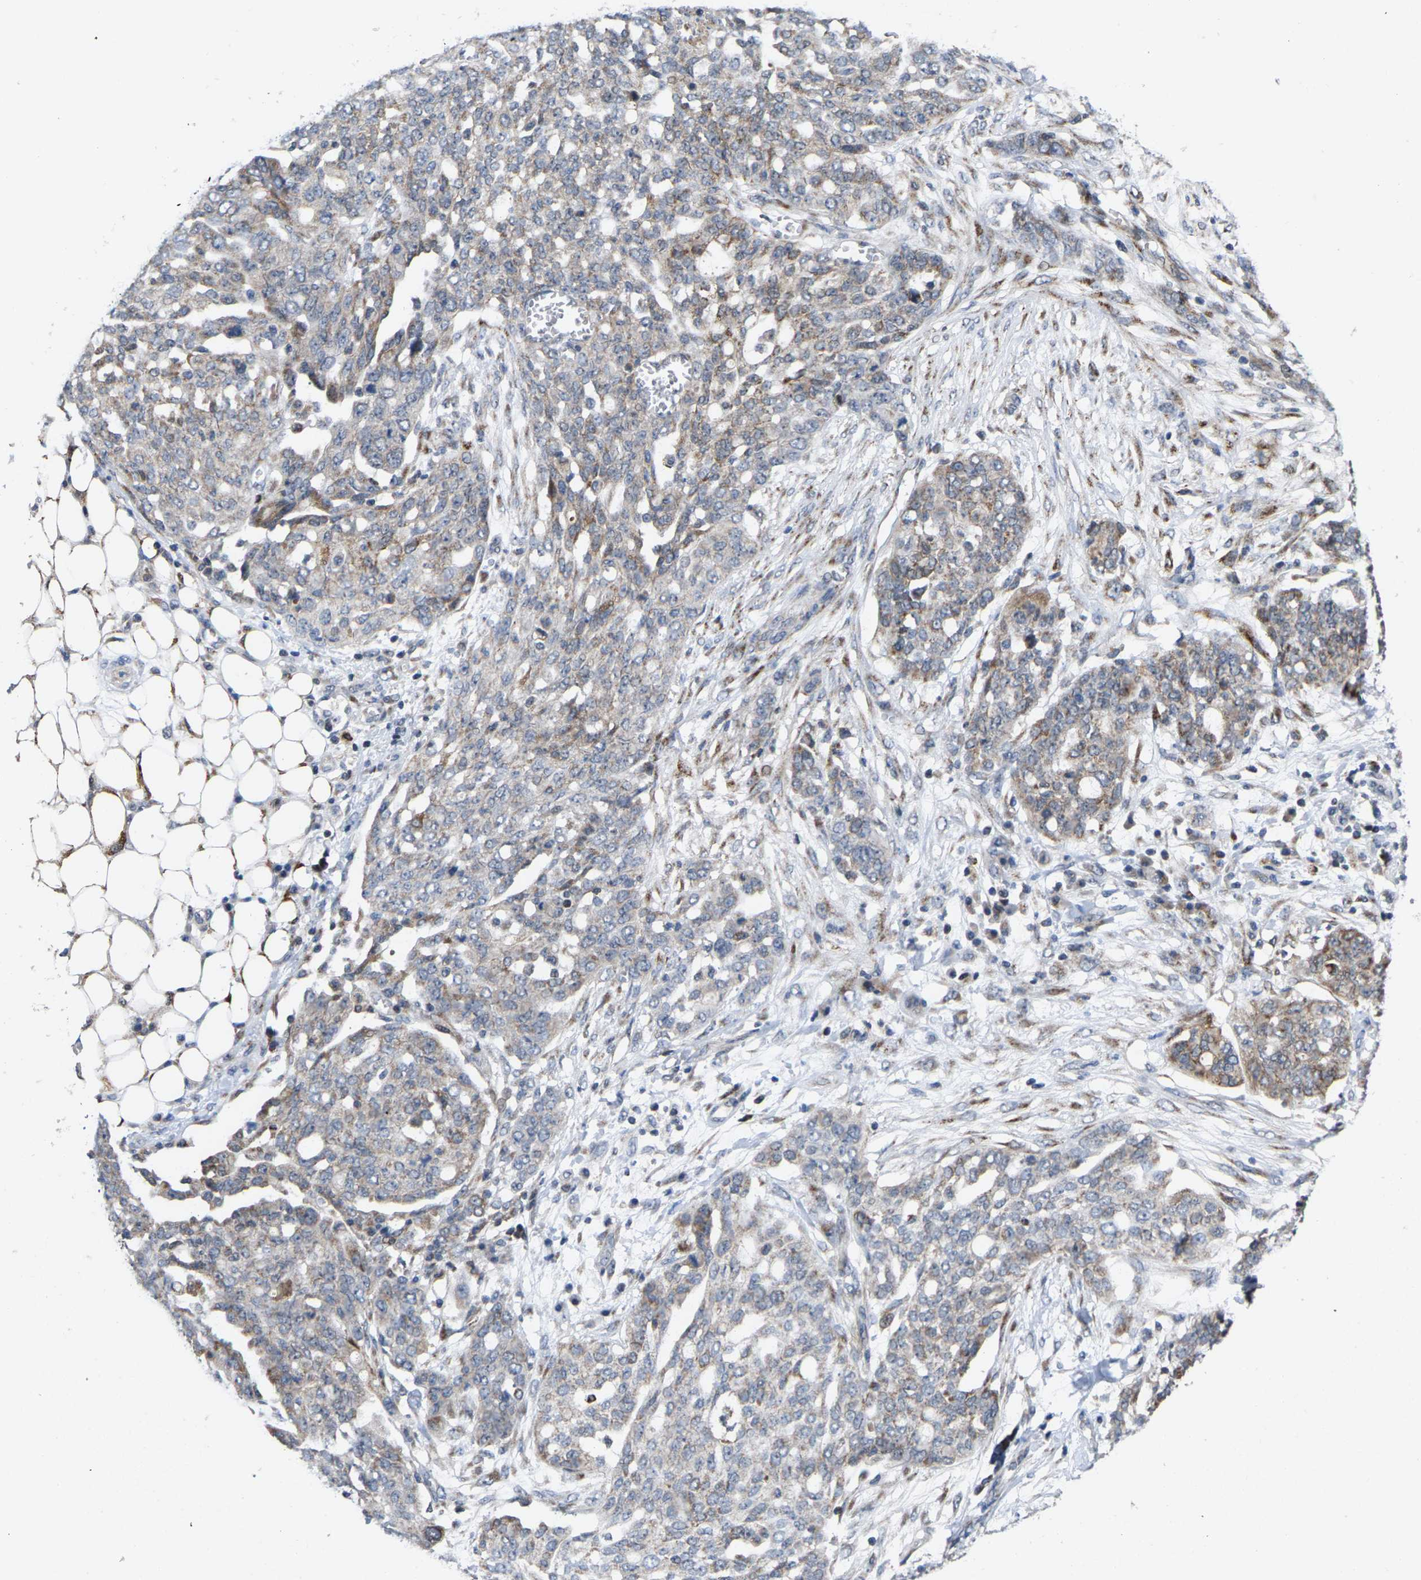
{"staining": {"intensity": "weak", "quantity": "25%-75%", "location": "cytoplasmic/membranous"}, "tissue": "ovarian cancer", "cell_type": "Tumor cells", "image_type": "cancer", "snomed": [{"axis": "morphology", "description": "Cystadenocarcinoma, serous, NOS"}, {"axis": "topography", "description": "Soft tissue"}, {"axis": "topography", "description": "Ovary"}], "caption": "Tumor cells demonstrate low levels of weak cytoplasmic/membranous staining in approximately 25%-75% of cells in serous cystadenocarcinoma (ovarian). (DAB IHC, brown staining for protein, blue staining for nuclei).", "gene": "TDRKH", "patient": {"sex": "female", "age": 57}}